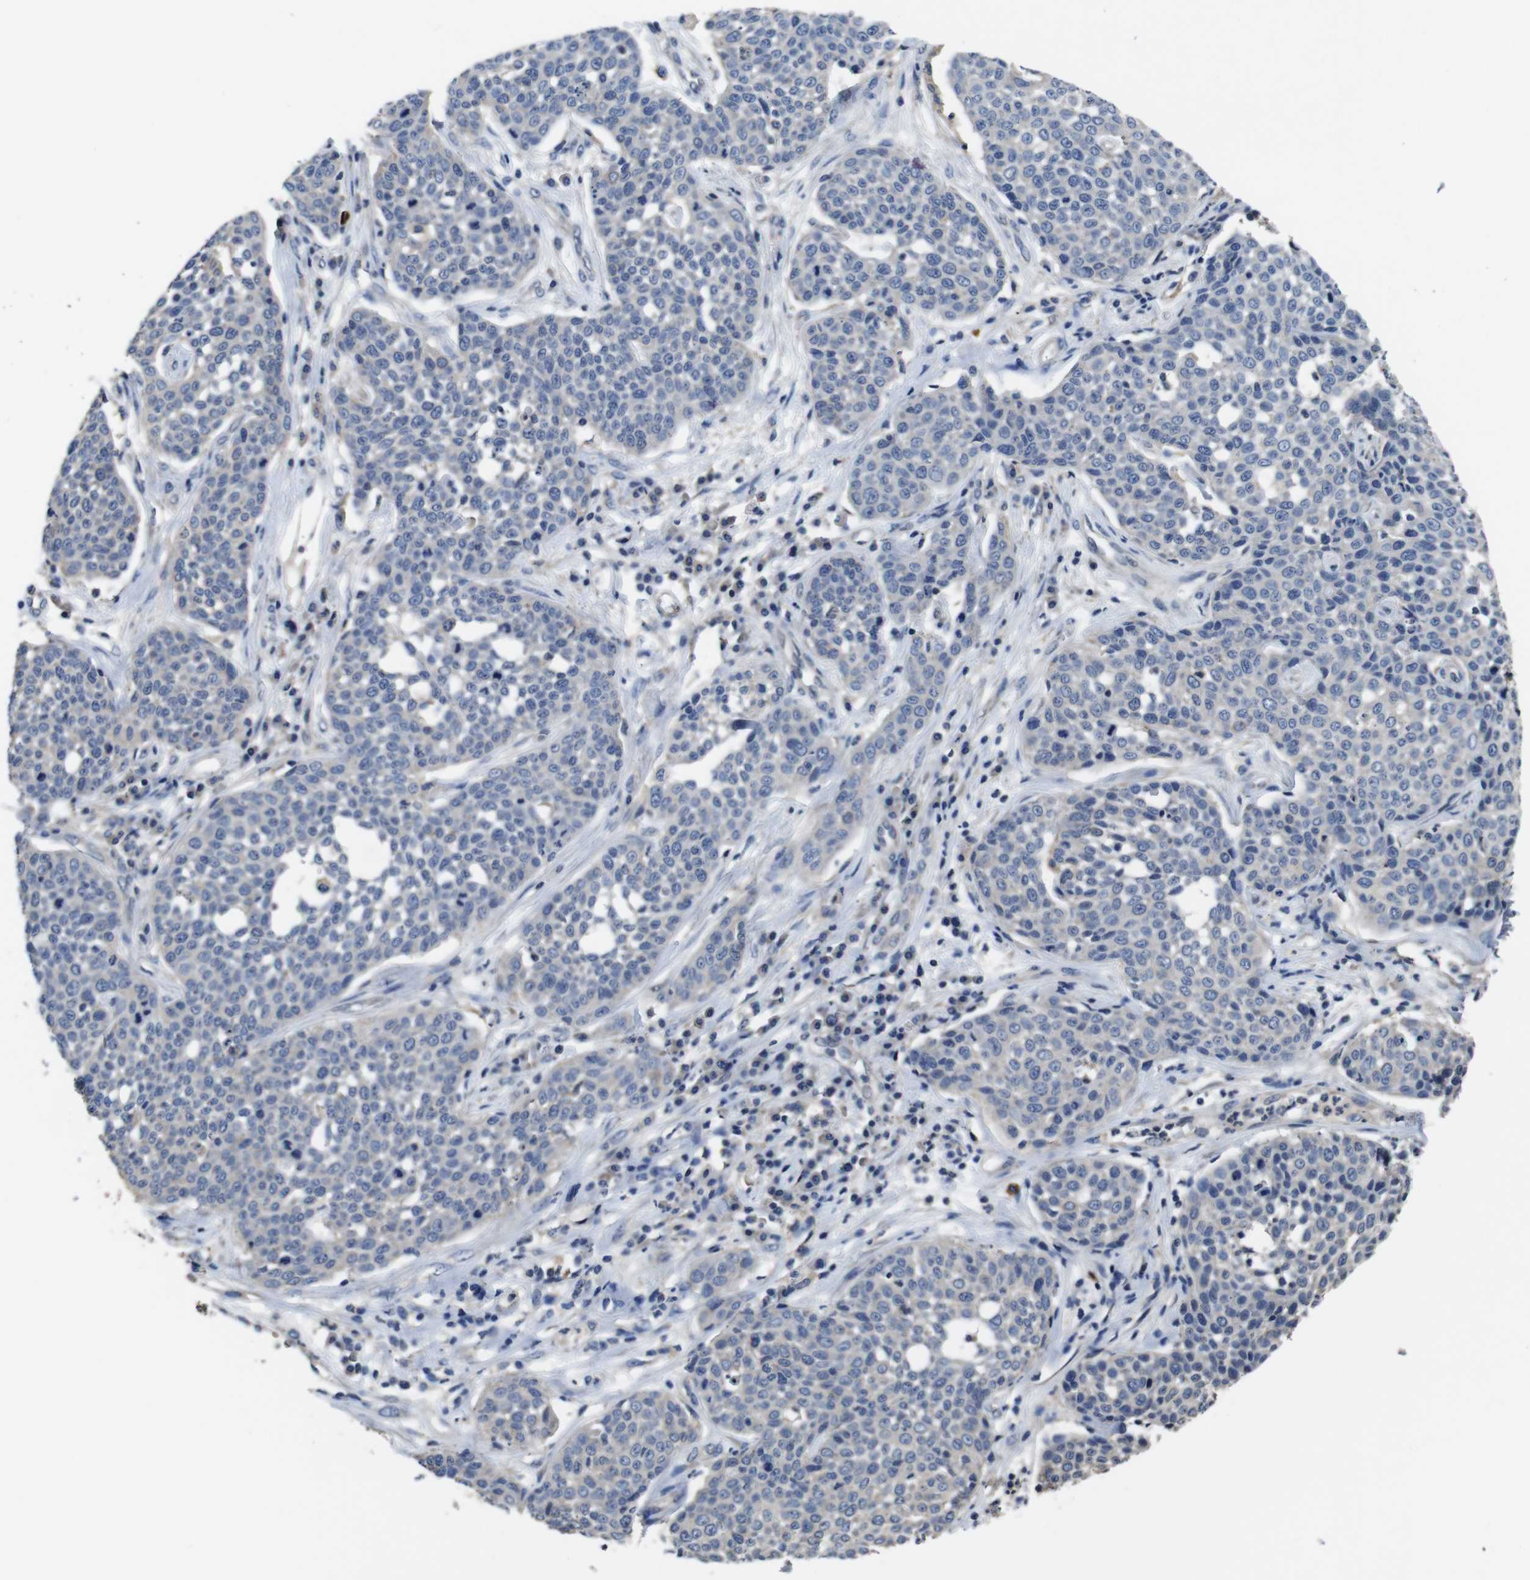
{"staining": {"intensity": "negative", "quantity": "none", "location": "none"}, "tissue": "cervical cancer", "cell_type": "Tumor cells", "image_type": "cancer", "snomed": [{"axis": "morphology", "description": "Squamous cell carcinoma, NOS"}, {"axis": "topography", "description": "Cervix"}], "caption": "Protein analysis of cervical cancer displays no significant positivity in tumor cells.", "gene": "GLIPR1", "patient": {"sex": "female", "age": 34}}